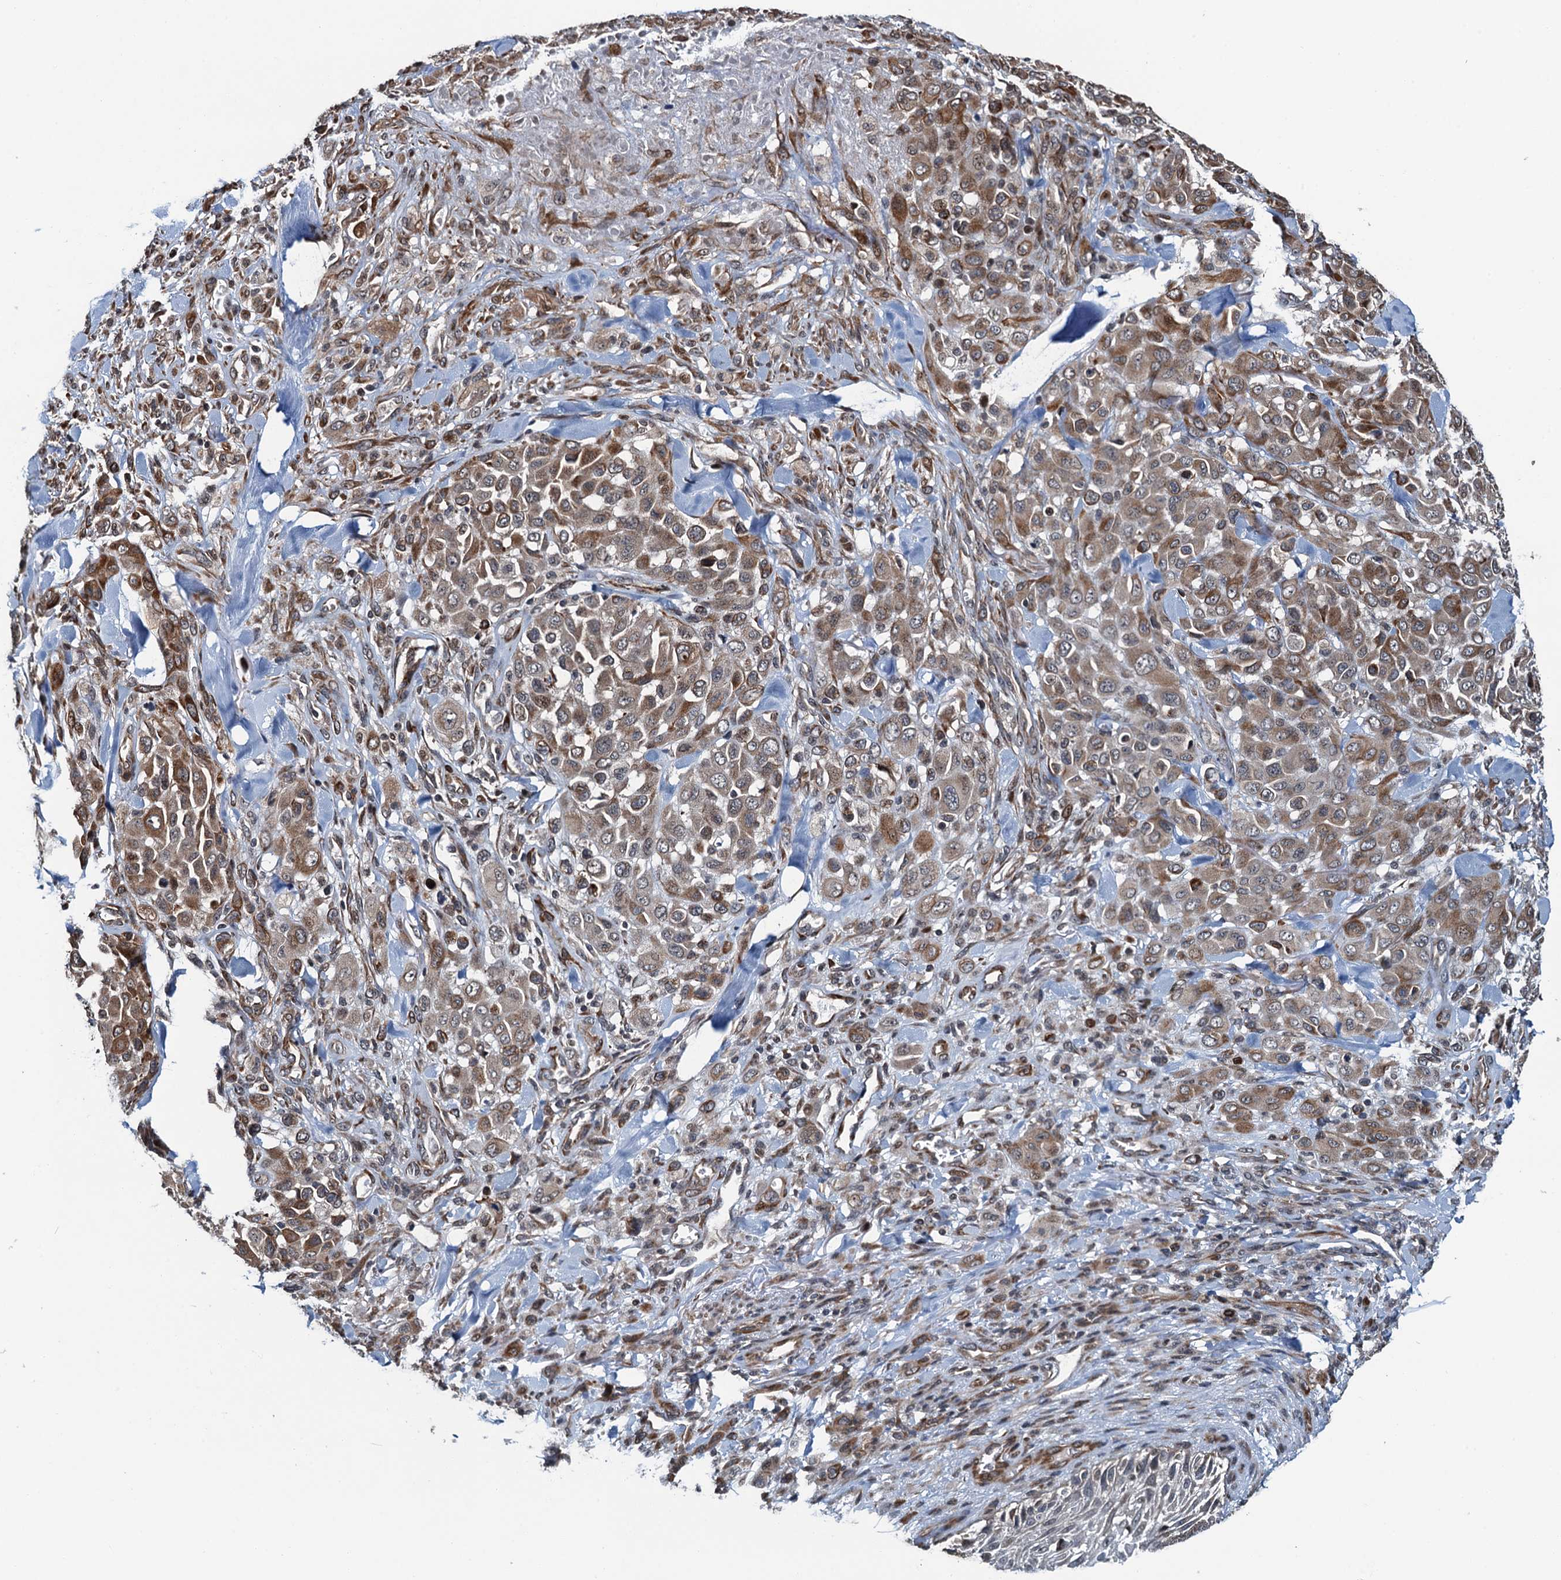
{"staining": {"intensity": "moderate", "quantity": "25%-75%", "location": "cytoplasmic/membranous"}, "tissue": "melanoma", "cell_type": "Tumor cells", "image_type": "cancer", "snomed": [{"axis": "morphology", "description": "Malignant melanoma, Metastatic site"}, {"axis": "topography", "description": "Skin"}], "caption": "Immunohistochemical staining of melanoma displays medium levels of moderate cytoplasmic/membranous expression in about 25%-75% of tumor cells.", "gene": "WHAMM", "patient": {"sex": "female", "age": 81}}